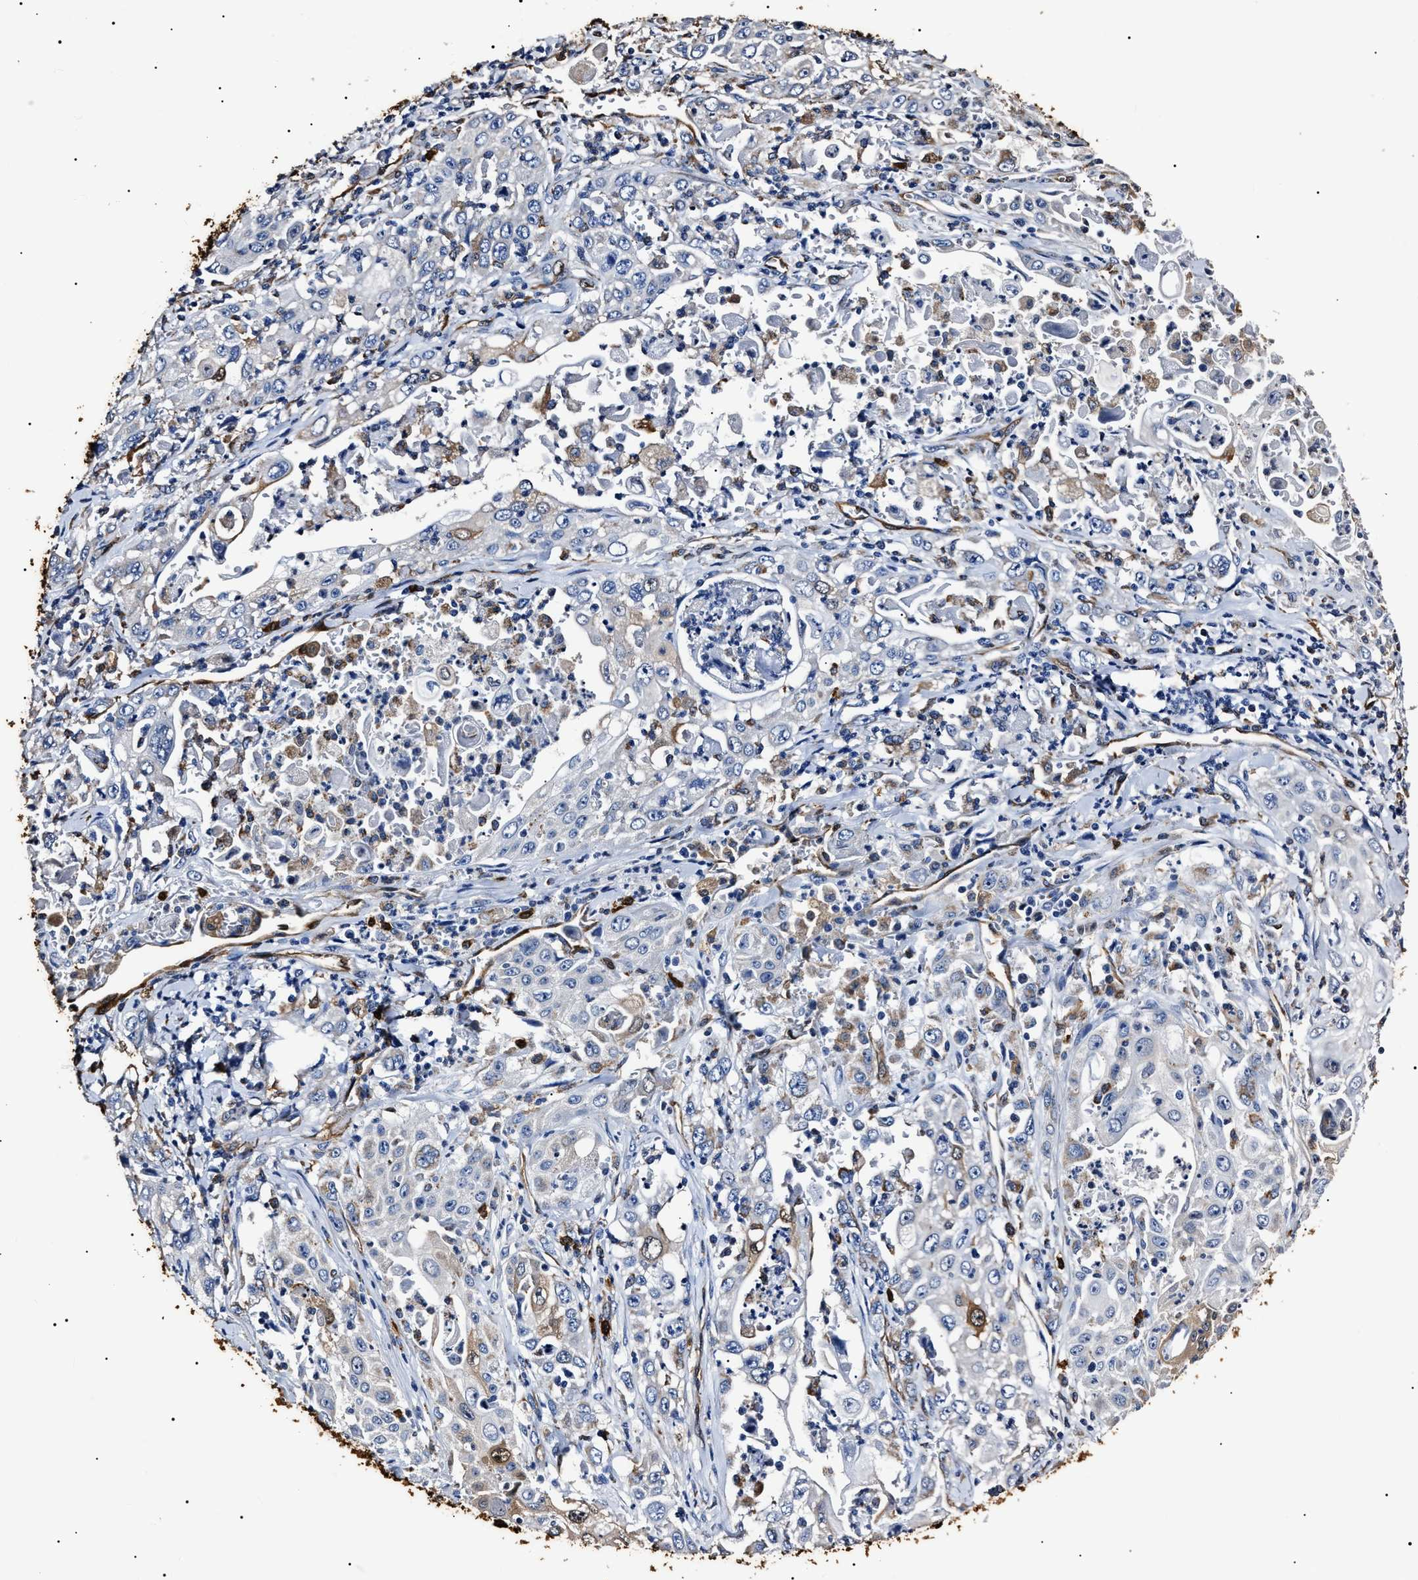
{"staining": {"intensity": "negative", "quantity": "none", "location": "none"}, "tissue": "pancreatic cancer", "cell_type": "Tumor cells", "image_type": "cancer", "snomed": [{"axis": "morphology", "description": "Adenocarcinoma, NOS"}, {"axis": "topography", "description": "Pancreas"}], "caption": "The micrograph shows no staining of tumor cells in pancreatic adenocarcinoma.", "gene": "ALDH1A1", "patient": {"sex": "male", "age": 70}}